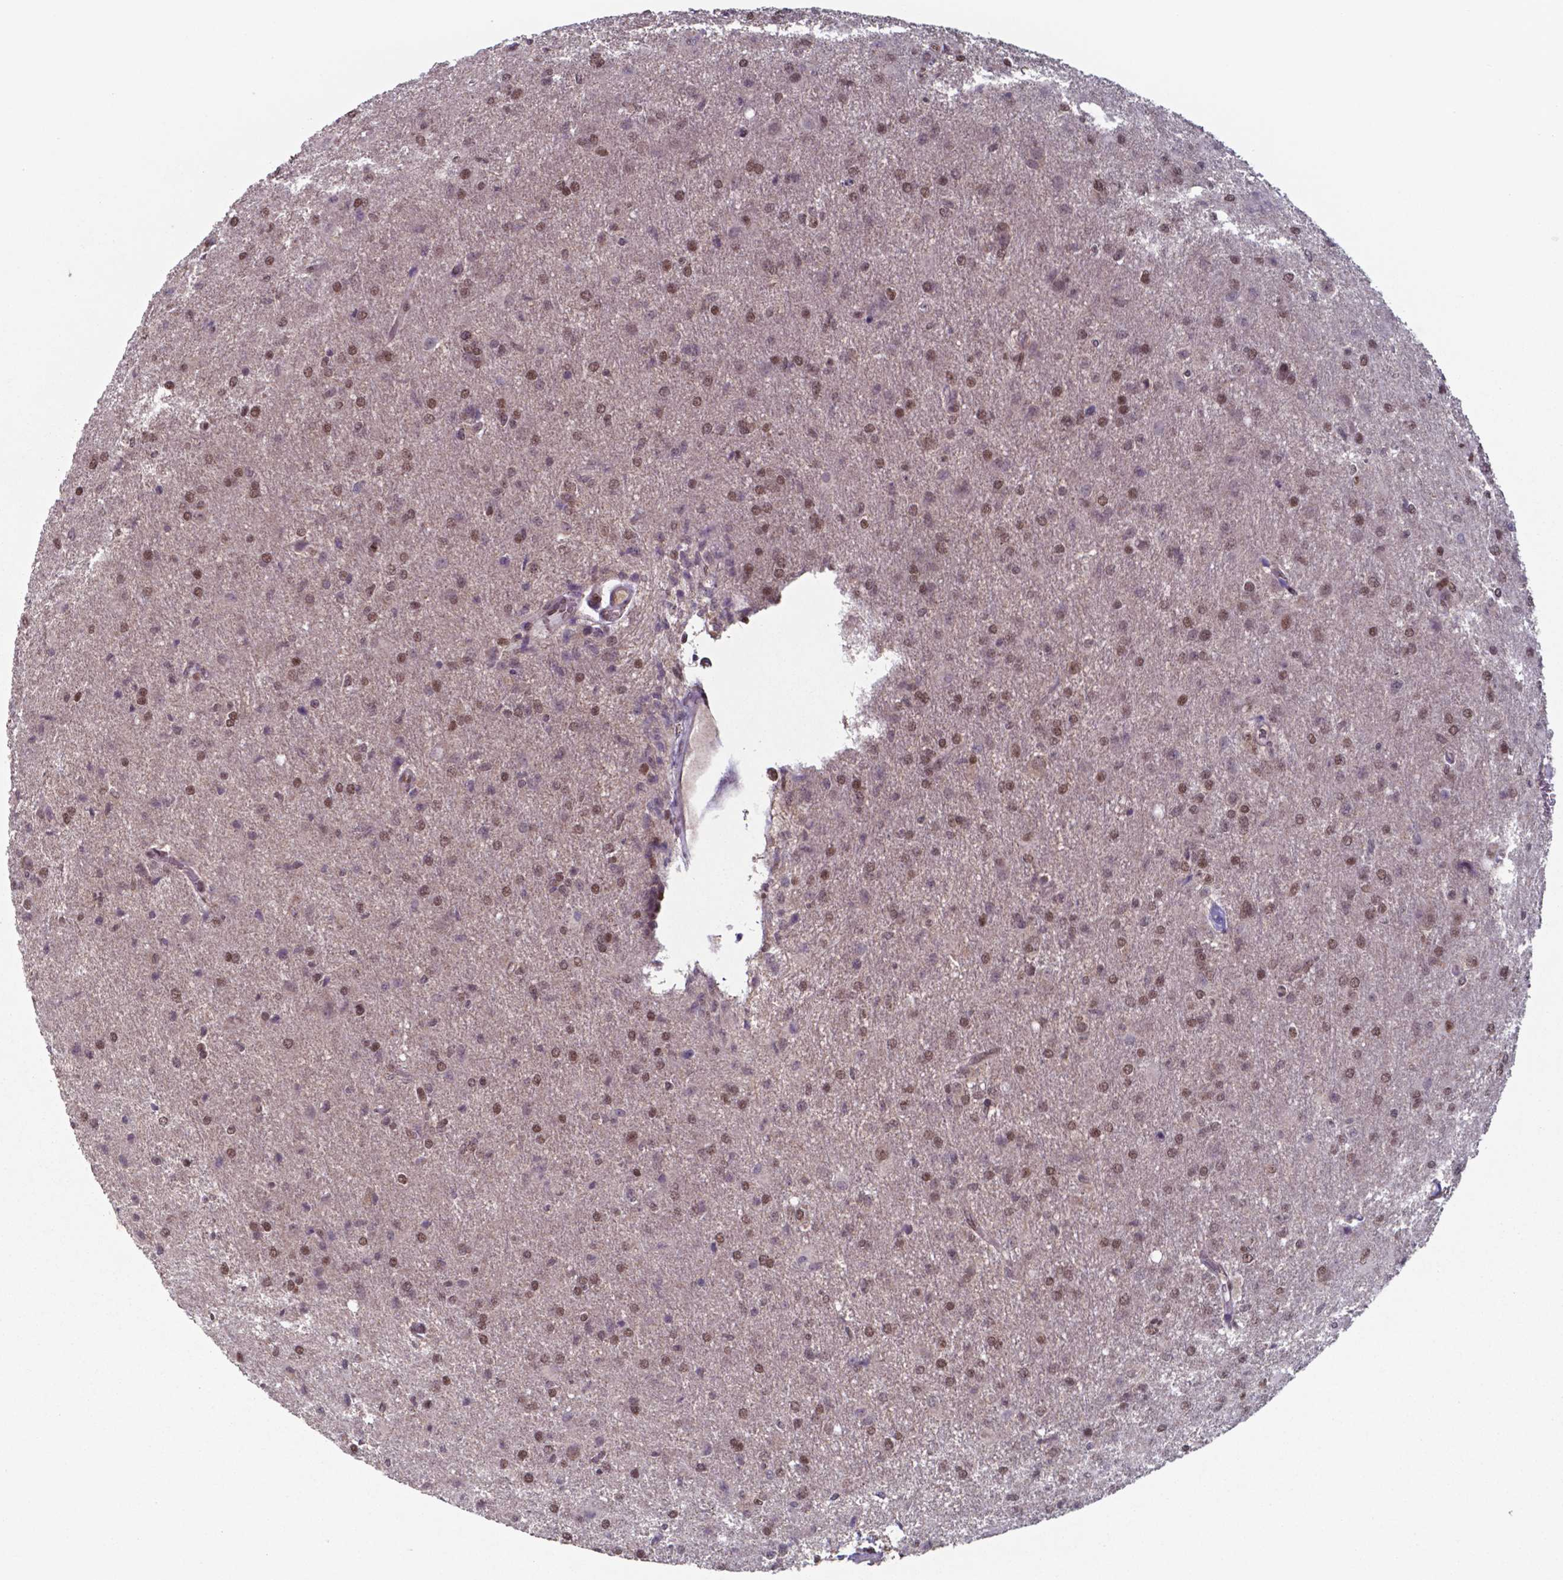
{"staining": {"intensity": "moderate", "quantity": ">75%", "location": "nuclear"}, "tissue": "glioma", "cell_type": "Tumor cells", "image_type": "cancer", "snomed": [{"axis": "morphology", "description": "Glioma, malignant, High grade"}, {"axis": "topography", "description": "Brain"}], "caption": "Glioma stained with immunohistochemistry demonstrates moderate nuclear expression in about >75% of tumor cells.", "gene": "UBA1", "patient": {"sex": "male", "age": 68}}